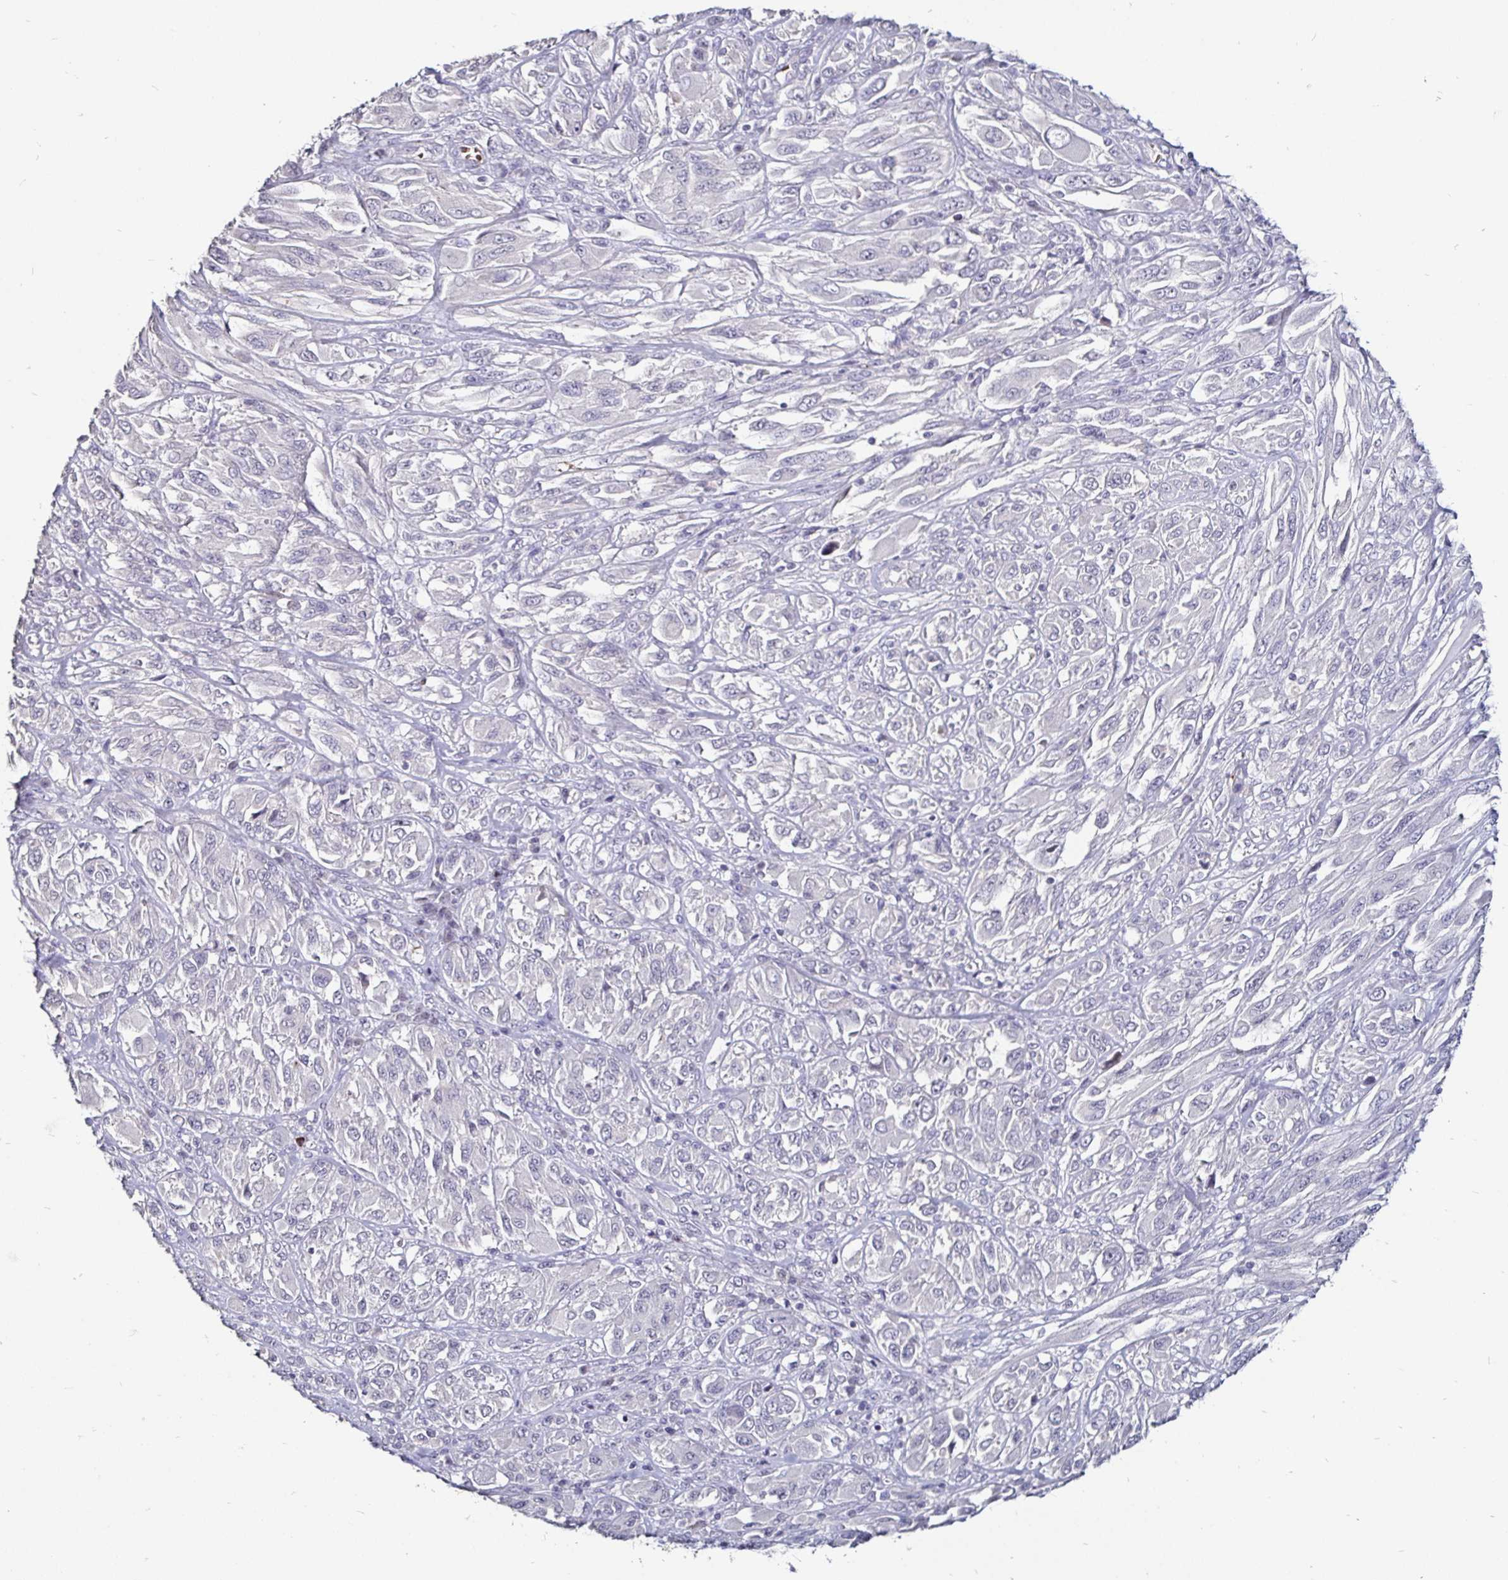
{"staining": {"intensity": "negative", "quantity": "none", "location": "none"}, "tissue": "melanoma", "cell_type": "Tumor cells", "image_type": "cancer", "snomed": [{"axis": "morphology", "description": "Malignant melanoma, NOS"}, {"axis": "topography", "description": "Skin"}], "caption": "Human malignant melanoma stained for a protein using immunohistochemistry demonstrates no positivity in tumor cells.", "gene": "FAIM2", "patient": {"sex": "female", "age": 91}}